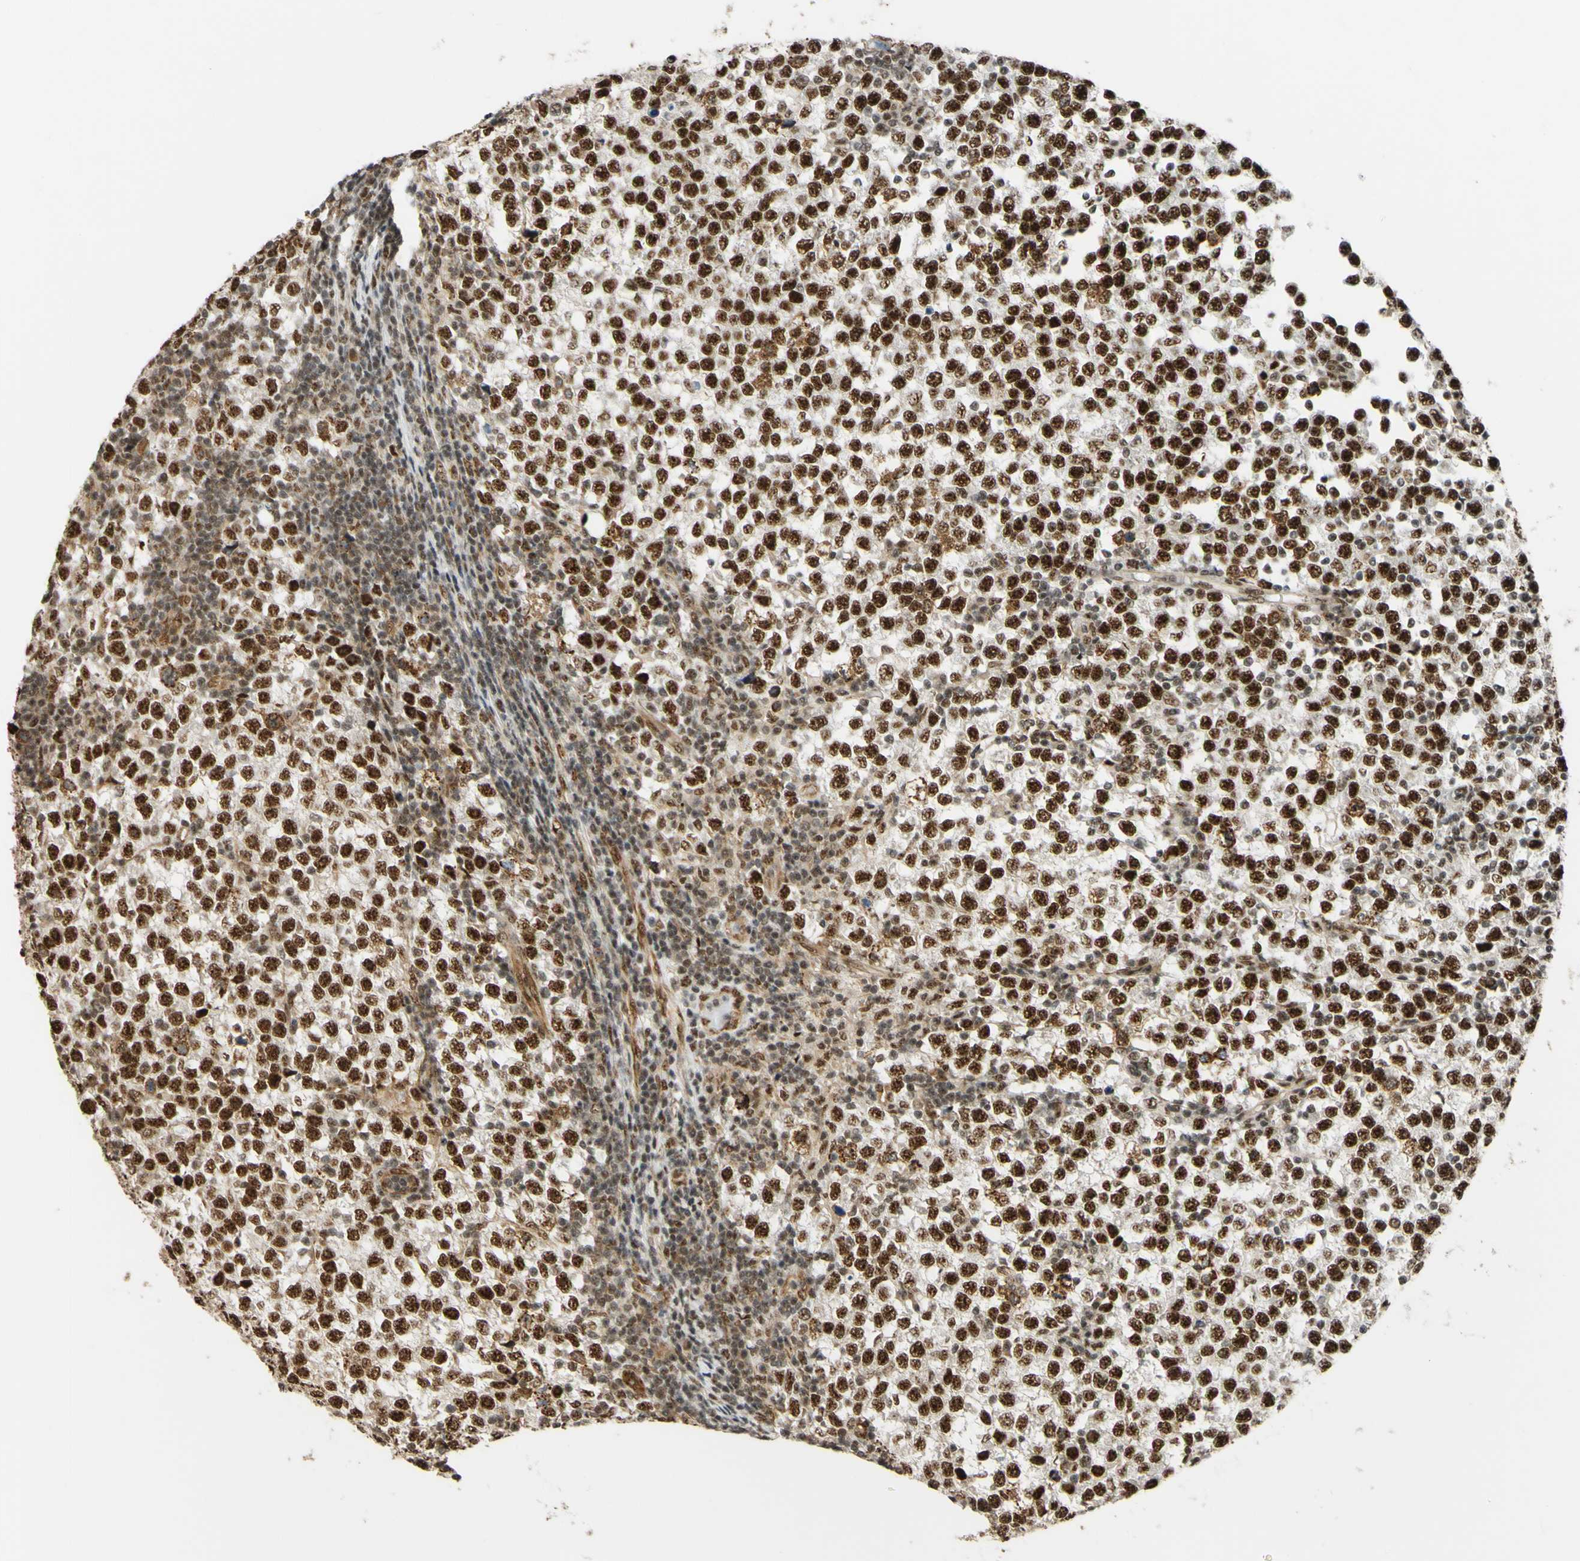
{"staining": {"intensity": "strong", "quantity": ">75%", "location": "nuclear"}, "tissue": "testis cancer", "cell_type": "Tumor cells", "image_type": "cancer", "snomed": [{"axis": "morphology", "description": "Seminoma, NOS"}, {"axis": "topography", "description": "Testis"}], "caption": "Protein expression analysis of testis cancer (seminoma) shows strong nuclear staining in approximately >75% of tumor cells. (DAB = brown stain, brightfield microscopy at high magnification).", "gene": "SAP18", "patient": {"sex": "male", "age": 43}}